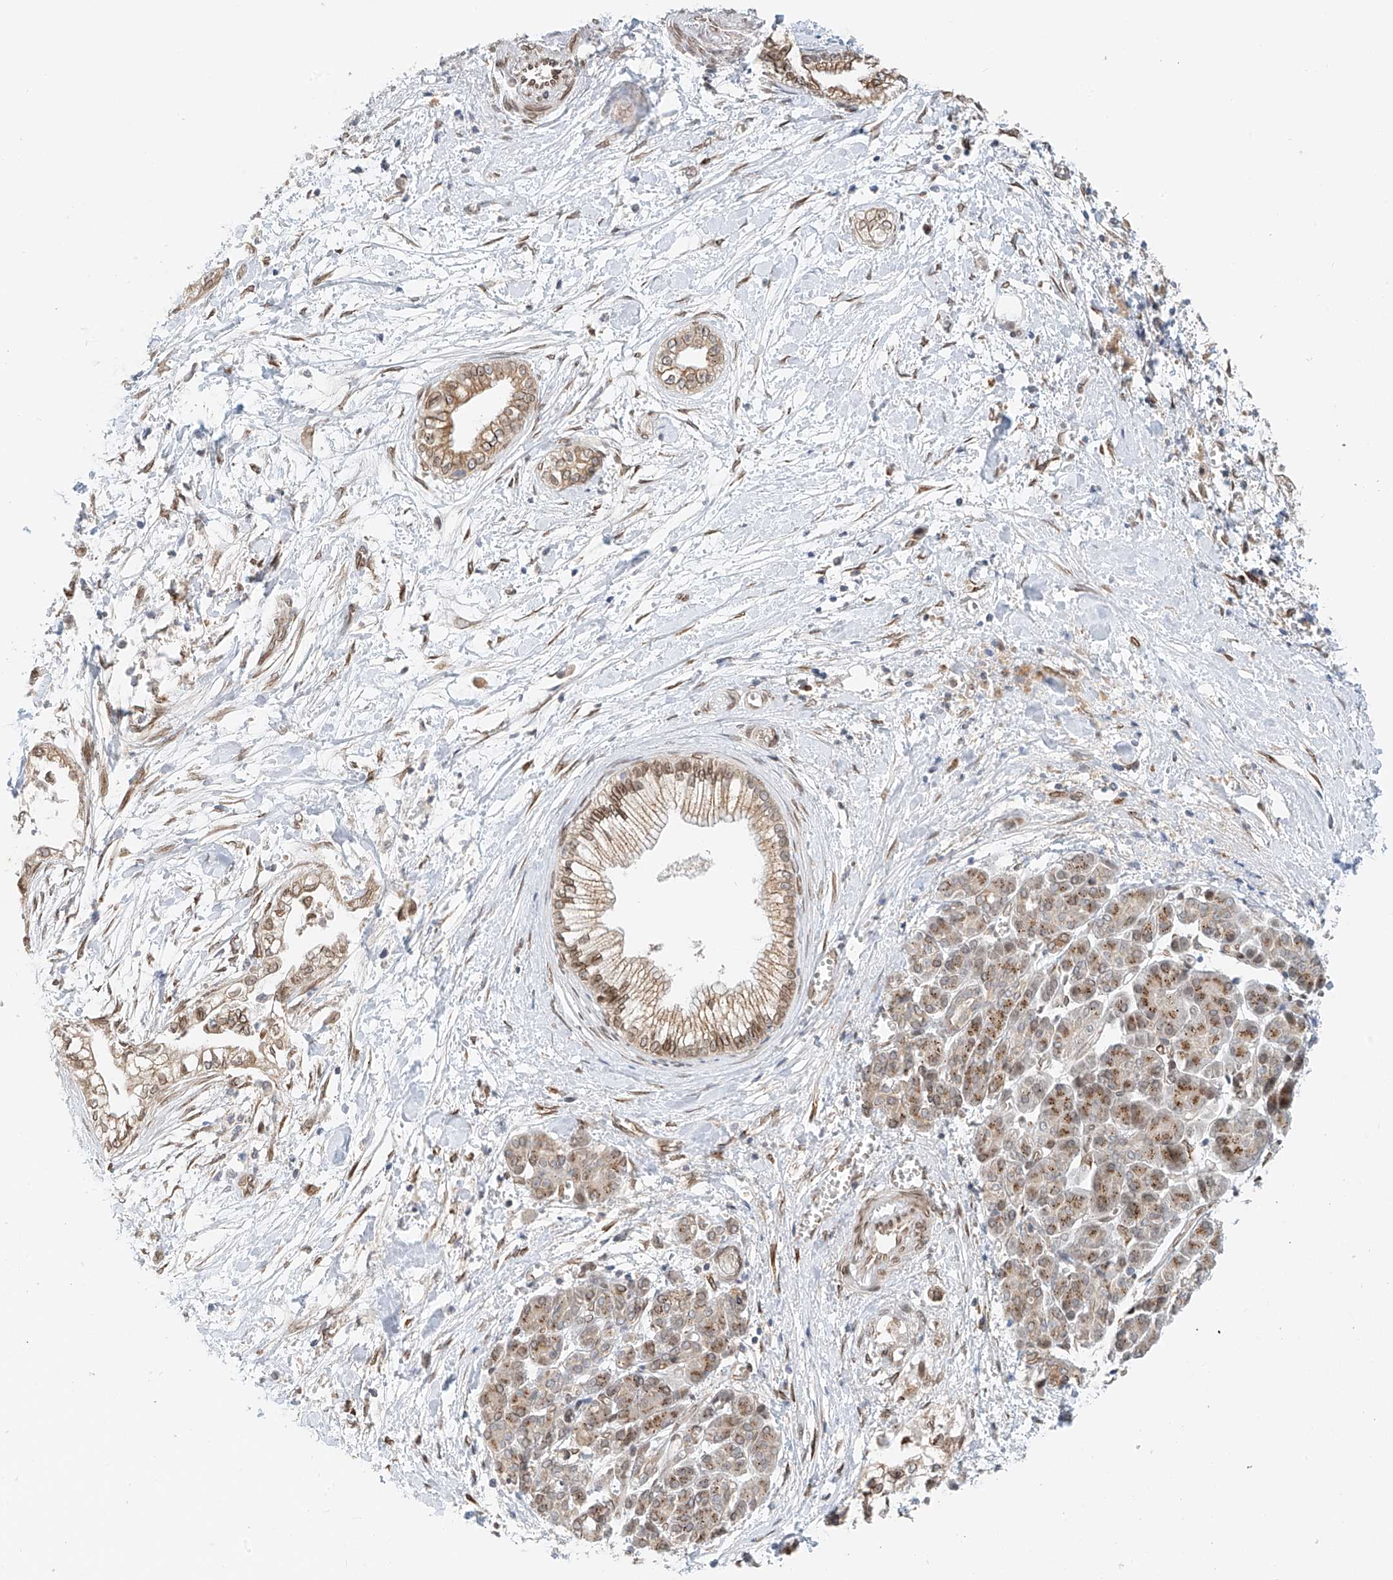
{"staining": {"intensity": "weak", "quantity": ">75%", "location": "cytoplasmic/membranous"}, "tissue": "pancreatic cancer", "cell_type": "Tumor cells", "image_type": "cancer", "snomed": [{"axis": "morphology", "description": "Adenocarcinoma, NOS"}, {"axis": "topography", "description": "Pancreas"}], "caption": "Adenocarcinoma (pancreatic) stained with a brown dye shows weak cytoplasmic/membranous positive positivity in approximately >75% of tumor cells.", "gene": "STARD9", "patient": {"sex": "male", "age": 68}}